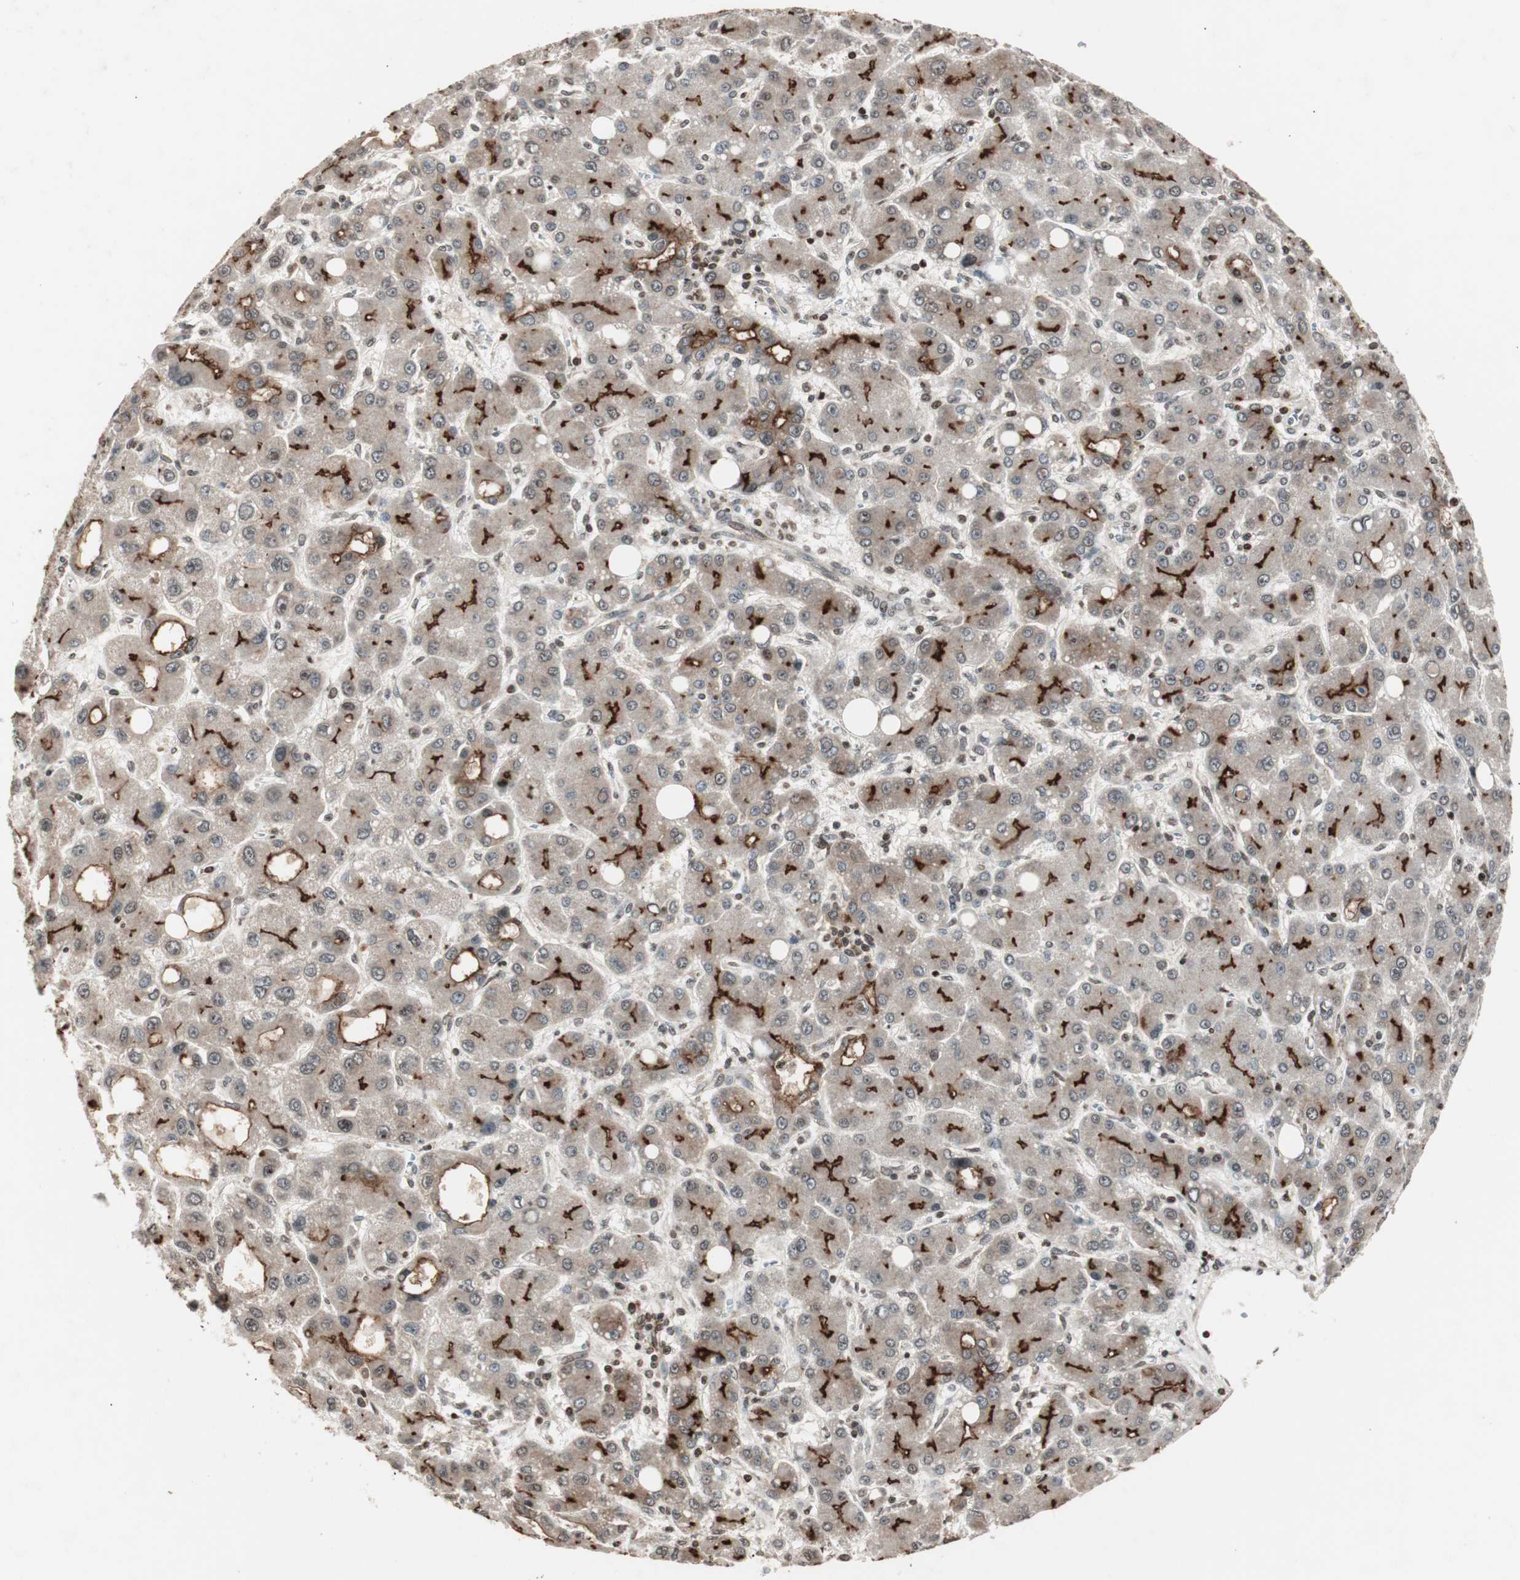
{"staining": {"intensity": "moderate", "quantity": "25%-75%", "location": "cytoplasmic/membranous"}, "tissue": "liver cancer", "cell_type": "Tumor cells", "image_type": "cancer", "snomed": [{"axis": "morphology", "description": "Carcinoma, Hepatocellular, NOS"}, {"axis": "topography", "description": "Liver"}], "caption": "Moderate cytoplasmic/membranous positivity for a protein is present in approximately 25%-75% of tumor cells of liver cancer using immunohistochemistry.", "gene": "ZFC3H1", "patient": {"sex": "male", "age": 55}}